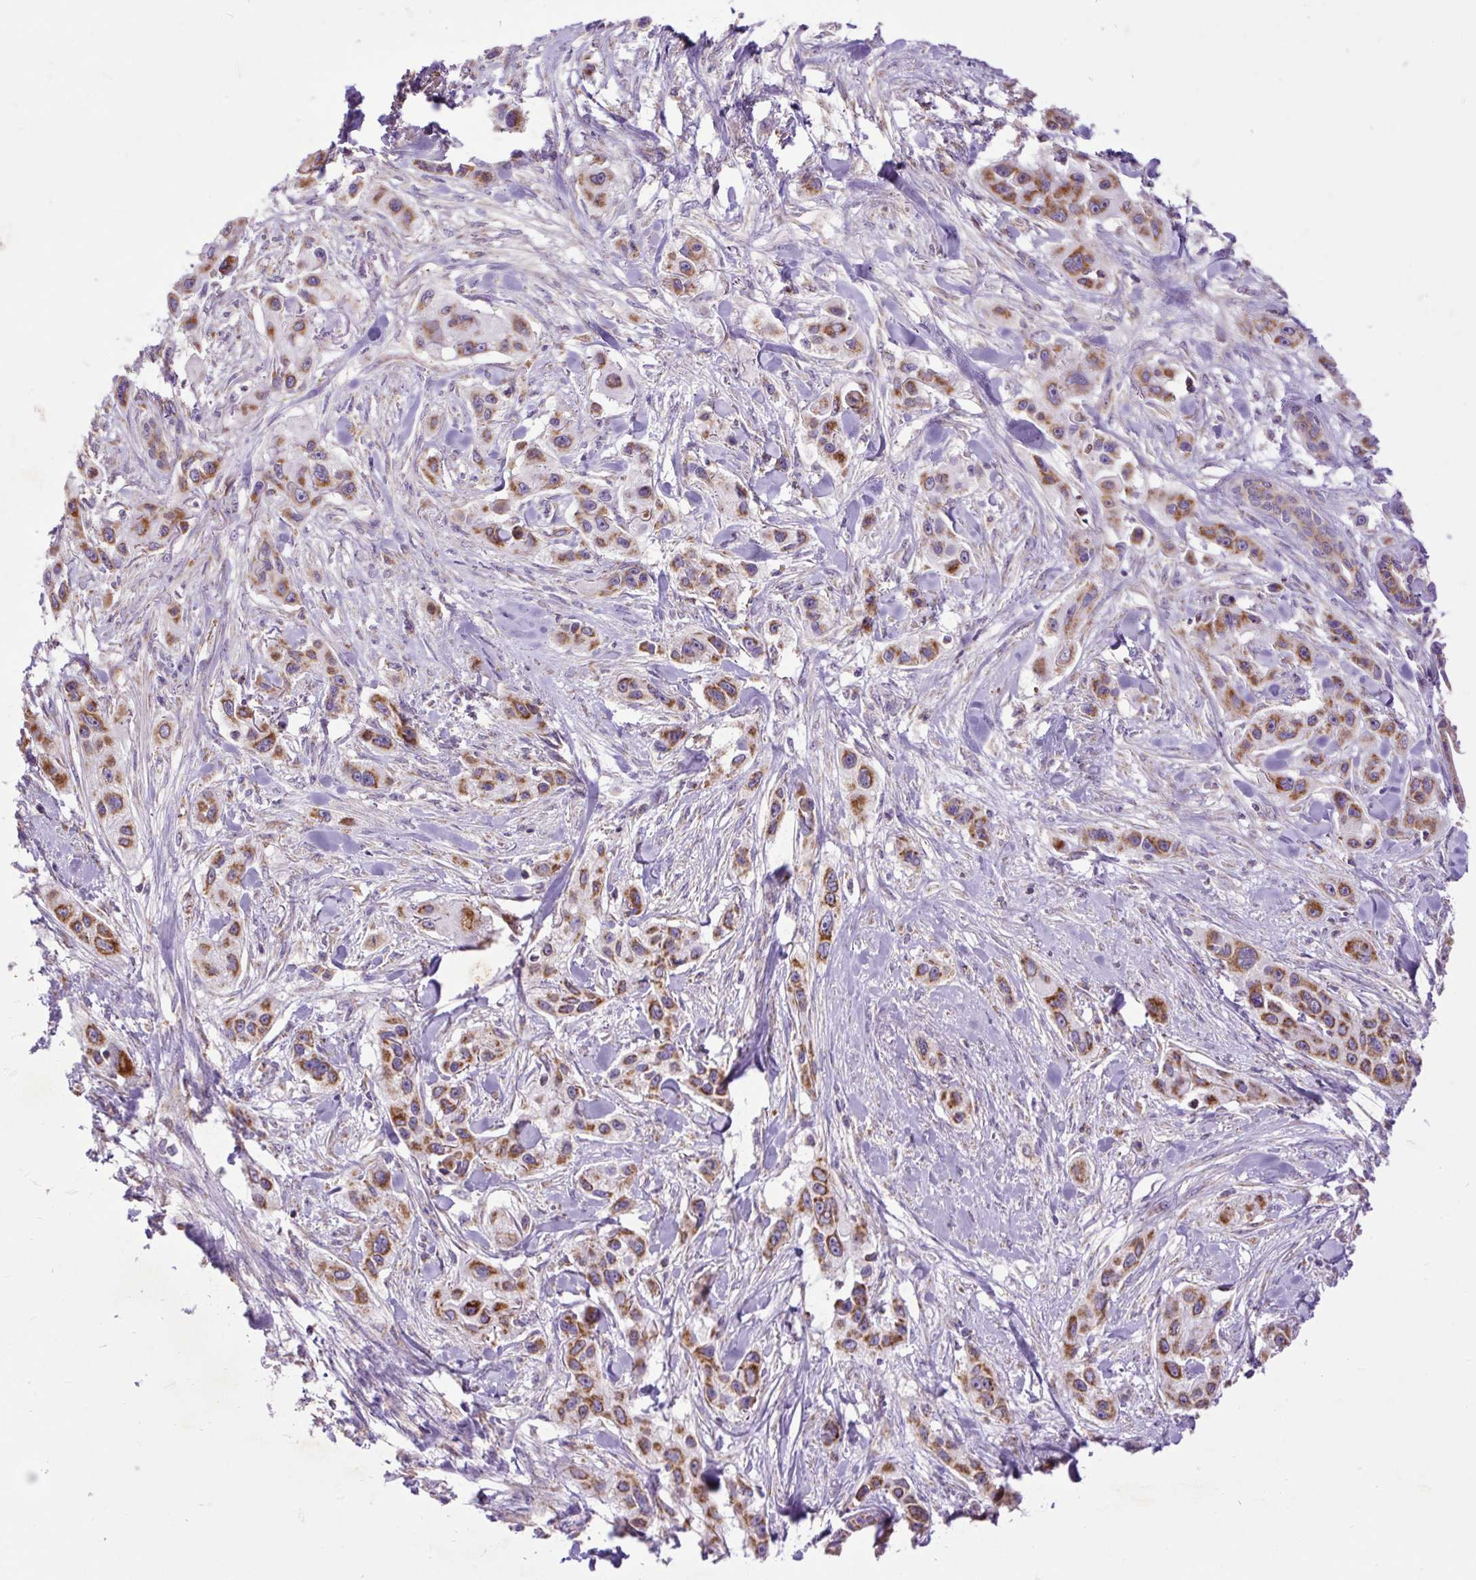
{"staining": {"intensity": "moderate", "quantity": ">75%", "location": "cytoplasmic/membranous"}, "tissue": "skin cancer", "cell_type": "Tumor cells", "image_type": "cancer", "snomed": [{"axis": "morphology", "description": "Squamous cell carcinoma, NOS"}, {"axis": "topography", "description": "Skin"}], "caption": "Approximately >75% of tumor cells in human skin cancer show moderate cytoplasmic/membranous protein positivity as visualized by brown immunohistochemical staining.", "gene": "TOMM40", "patient": {"sex": "male", "age": 63}}